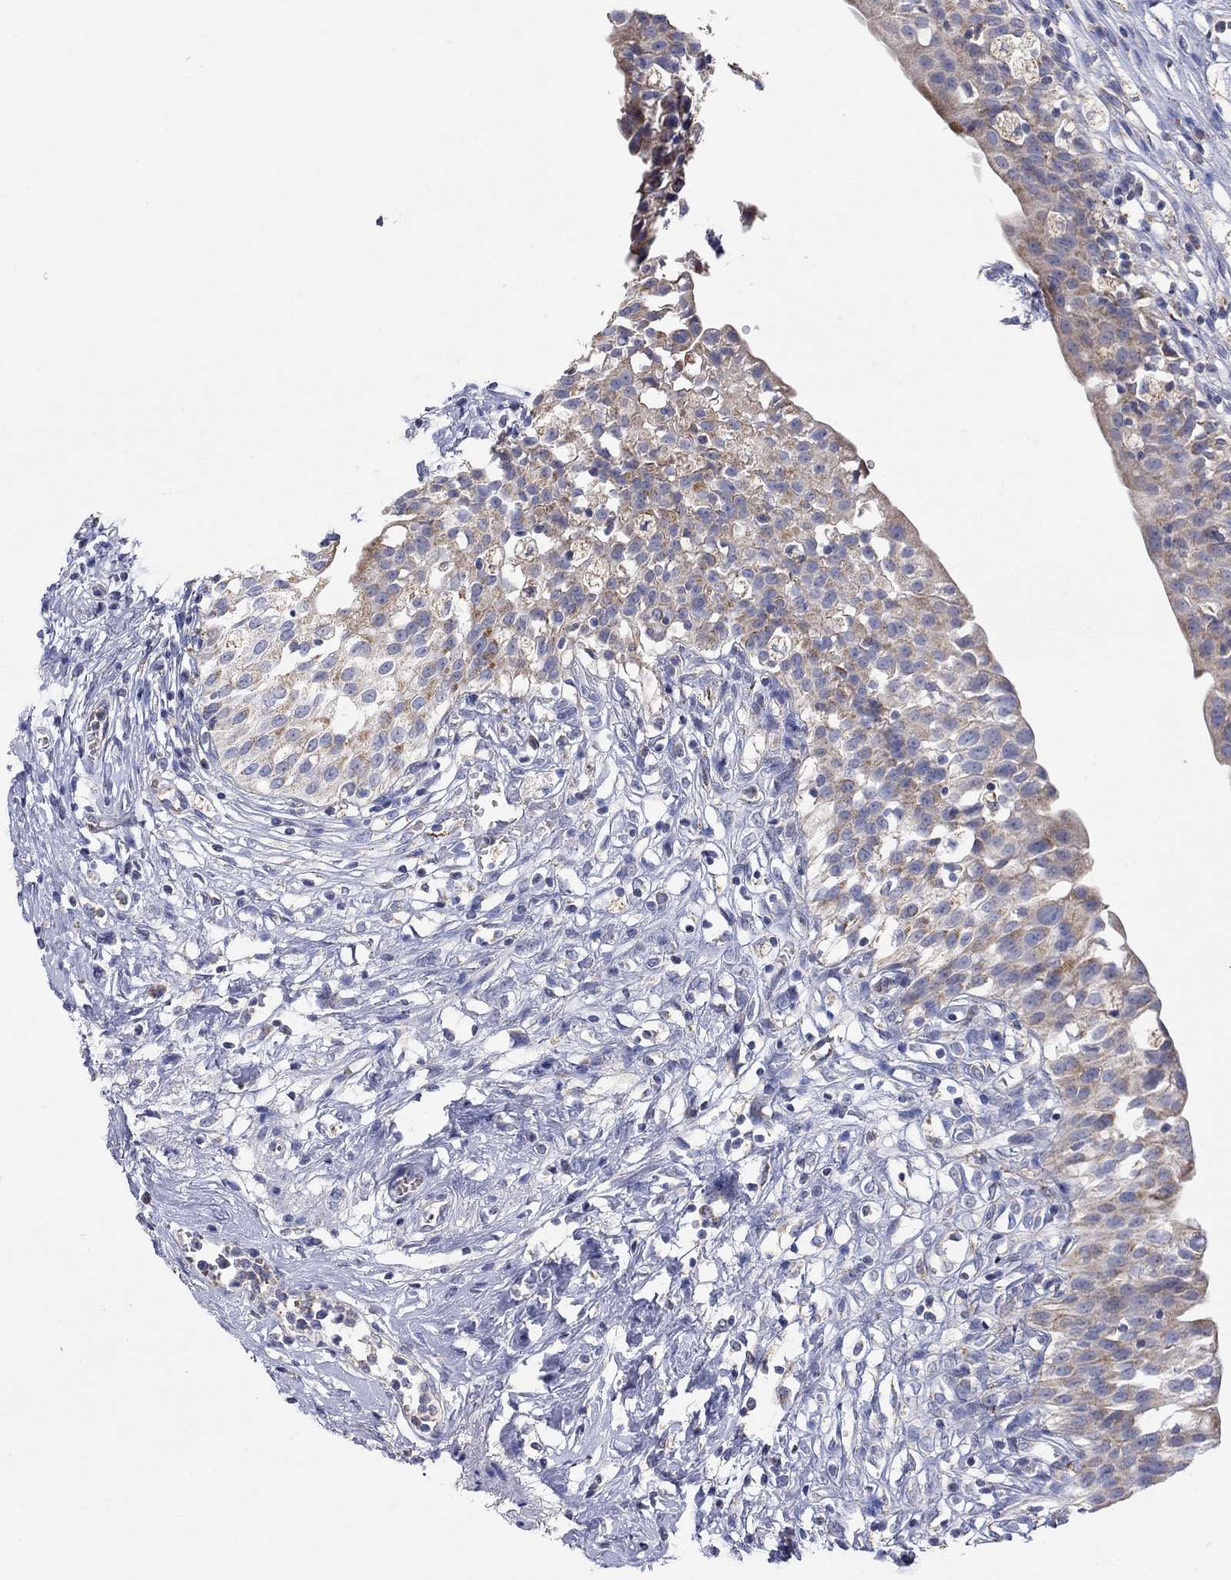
{"staining": {"intensity": "moderate", "quantity": "25%-75%", "location": "cytoplasmic/membranous"}, "tissue": "urinary bladder", "cell_type": "Urothelial cells", "image_type": "normal", "snomed": [{"axis": "morphology", "description": "Normal tissue, NOS"}, {"axis": "topography", "description": "Urinary bladder"}], "caption": "Immunohistochemistry (IHC) (DAB) staining of unremarkable urinary bladder exhibits moderate cytoplasmic/membranous protein staining in about 25%-75% of urothelial cells.", "gene": "HPS5", "patient": {"sex": "male", "age": 76}}